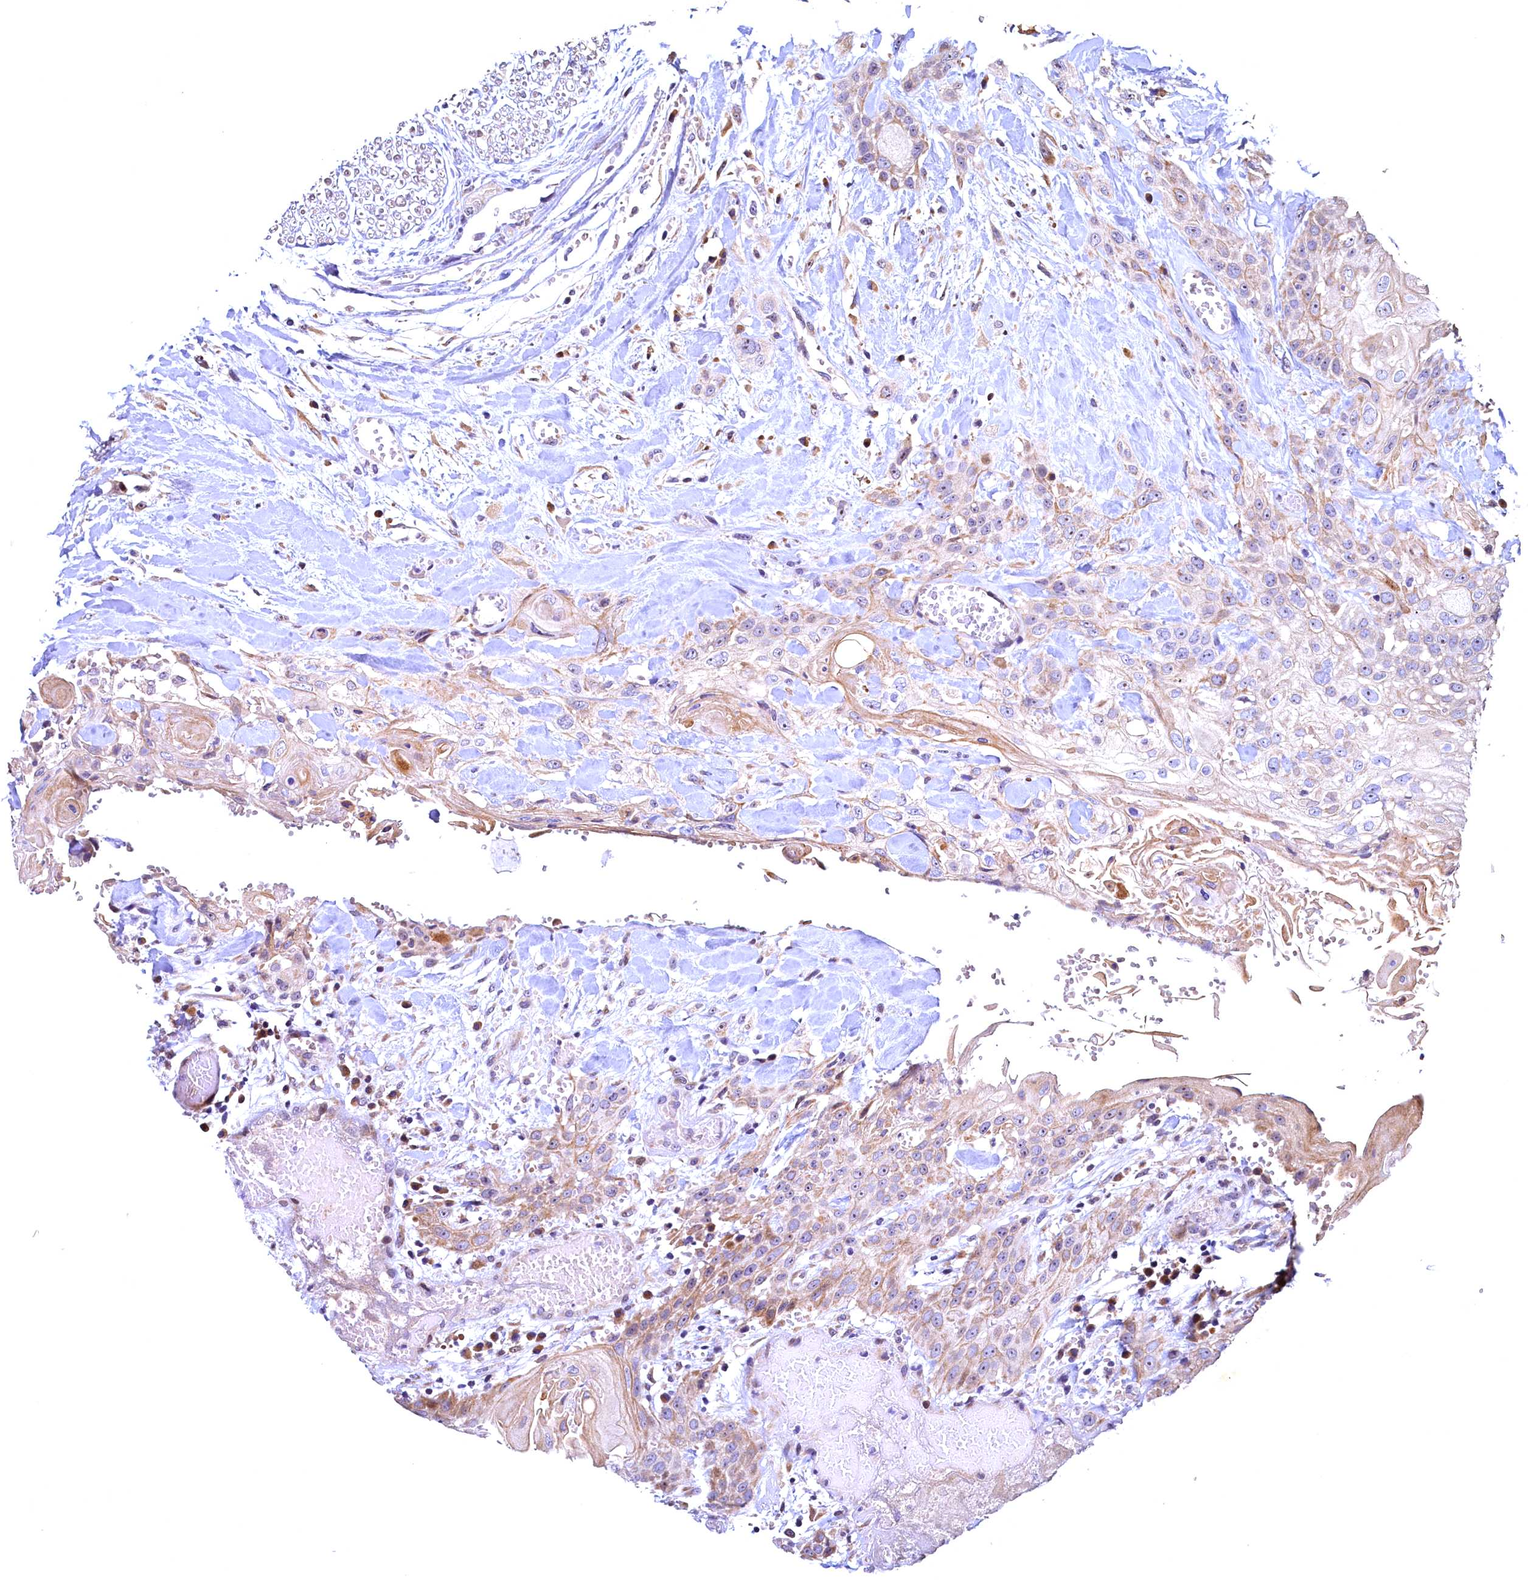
{"staining": {"intensity": "weak", "quantity": ">75%", "location": "cytoplasmic/membranous"}, "tissue": "head and neck cancer", "cell_type": "Tumor cells", "image_type": "cancer", "snomed": [{"axis": "morphology", "description": "Squamous cell carcinoma, NOS"}, {"axis": "topography", "description": "Head-Neck"}], "caption": "Squamous cell carcinoma (head and neck) tissue demonstrates weak cytoplasmic/membranous staining in about >75% of tumor cells, visualized by immunohistochemistry.", "gene": "LATS2", "patient": {"sex": "female", "age": 43}}